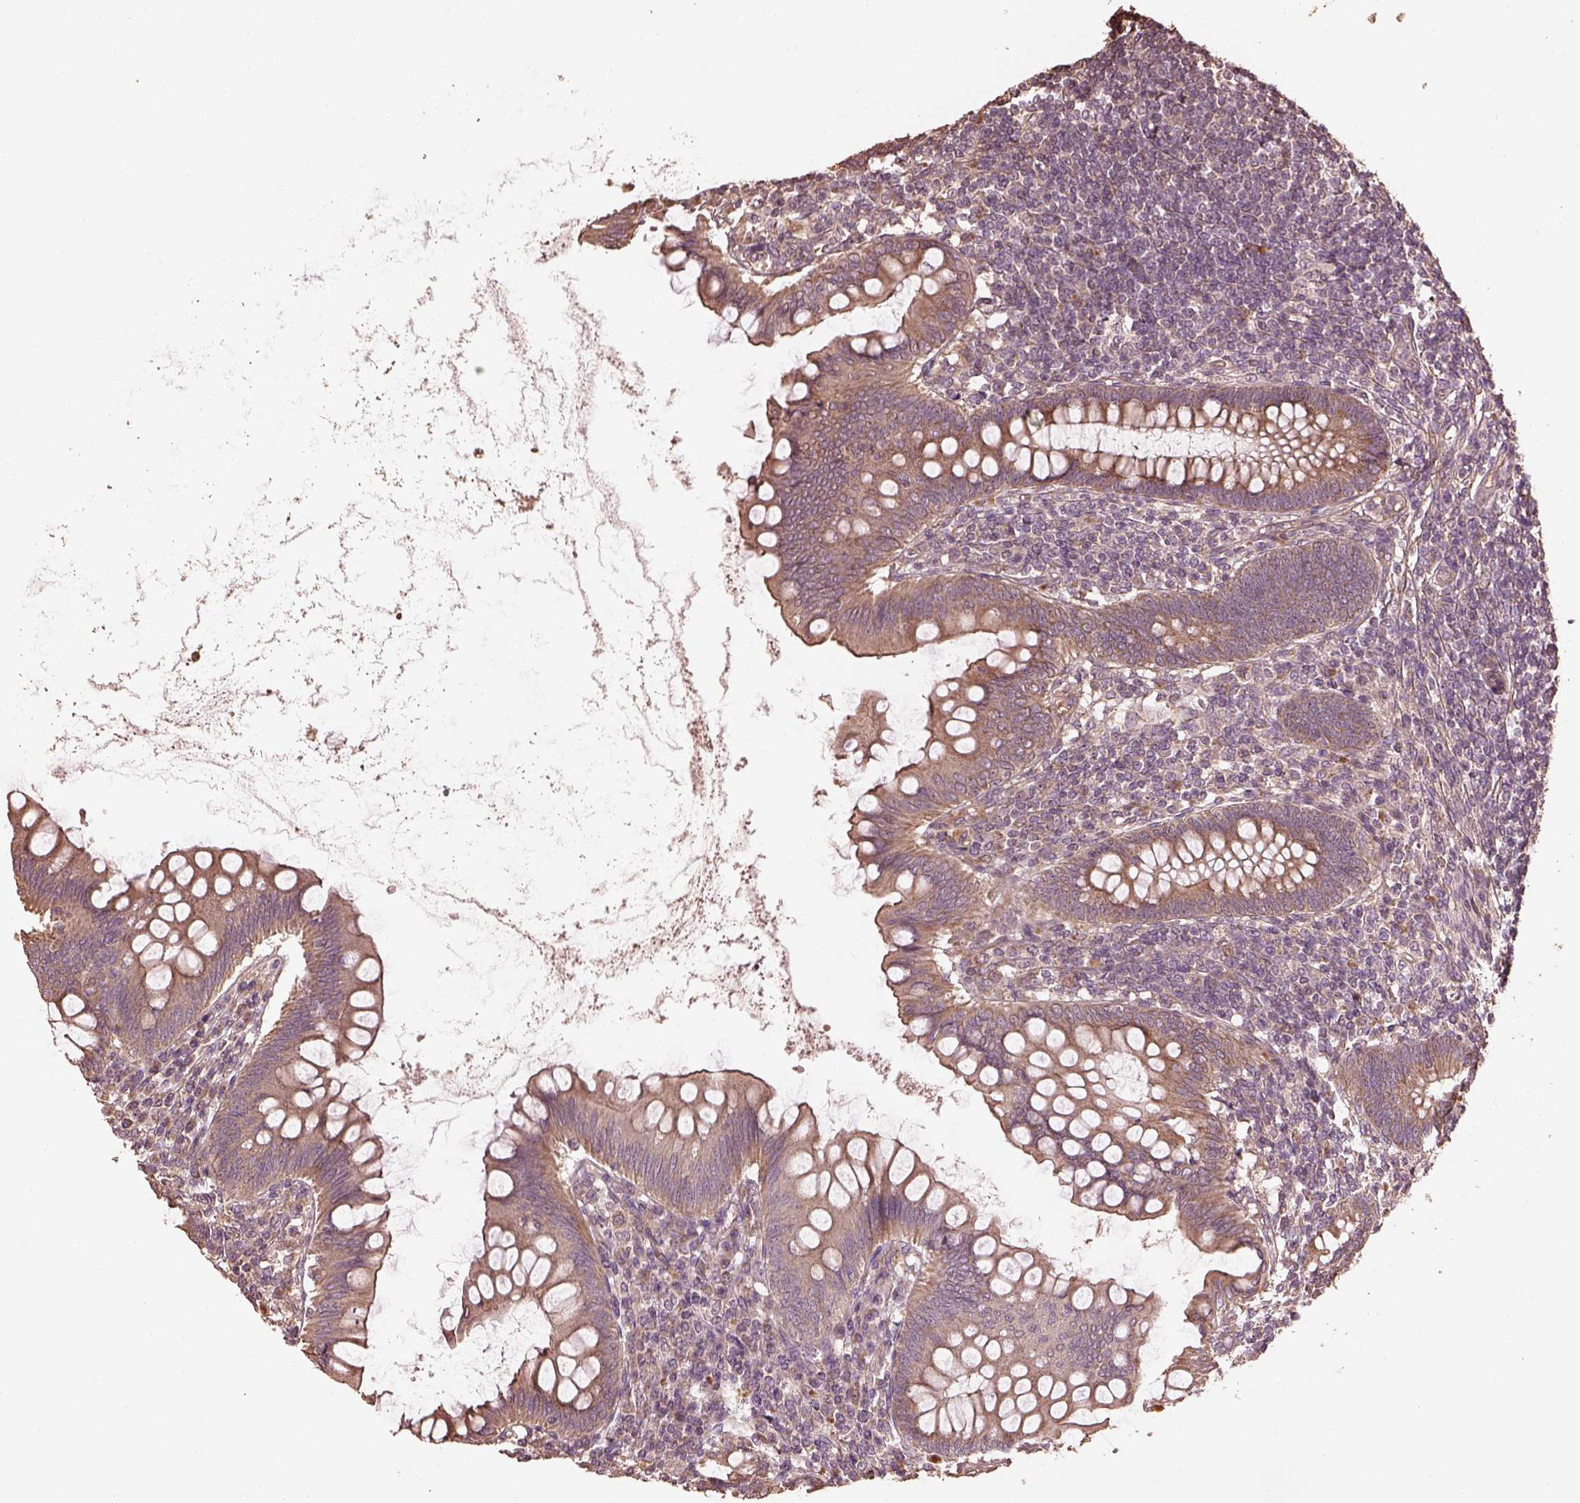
{"staining": {"intensity": "moderate", "quantity": ">75%", "location": "cytoplasmic/membranous"}, "tissue": "appendix", "cell_type": "Glandular cells", "image_type": "normal", "snomed": [{"axis": "morphology", "description": "Normal tissue, NOS"}, {"axis": "topography", "description": "Appendix"}], "caption": "Appendix stained with IHC reveals moderate cytoplasmic/membranous expression in approximately >75% of glandular cells. The staining is performed using DAB brown chromogen to label protein expression. The nuclei are counter-stained blue using hematoxylin.", "gene": "METTL4", "patient": {"sex": "female", "age": 57}}